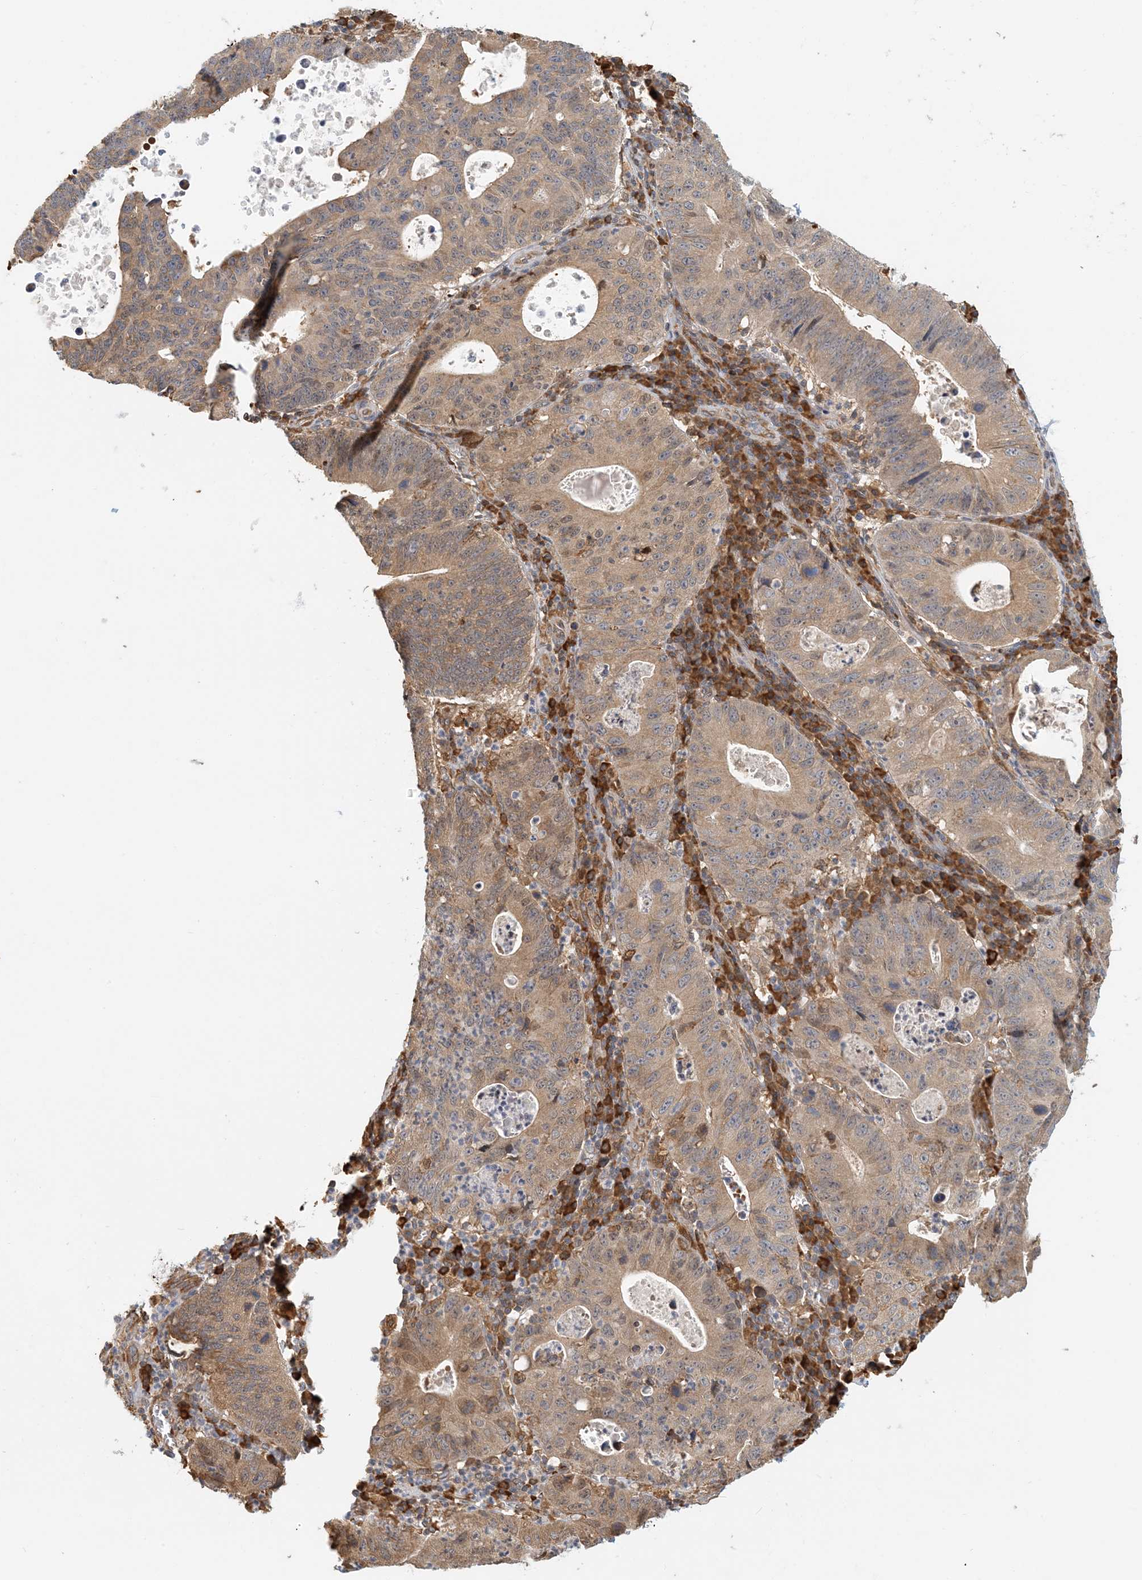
{"staining": {"intensity": "moderate", "quantity": "25%-75%", "location": "cytoplasmic/membranous"}, "tissue": "stomach cancer", "cell_type": "Tumor cells", "image_type": "cancer", "snomed": [{"axis": "morphology", "description": "Adenocarcinoma, NOS"}, {"axis": "topography", "description": "Stomach"}], "caption": "Immunohistochemical staining of human stomach cancer demonstrates medium levels of moderate cytoplasmic/membranous protein positivity in approximately 25%-75% of tumor cells.", "gene": "HNMT", "patient": {"sex": "male", "age": 59}}